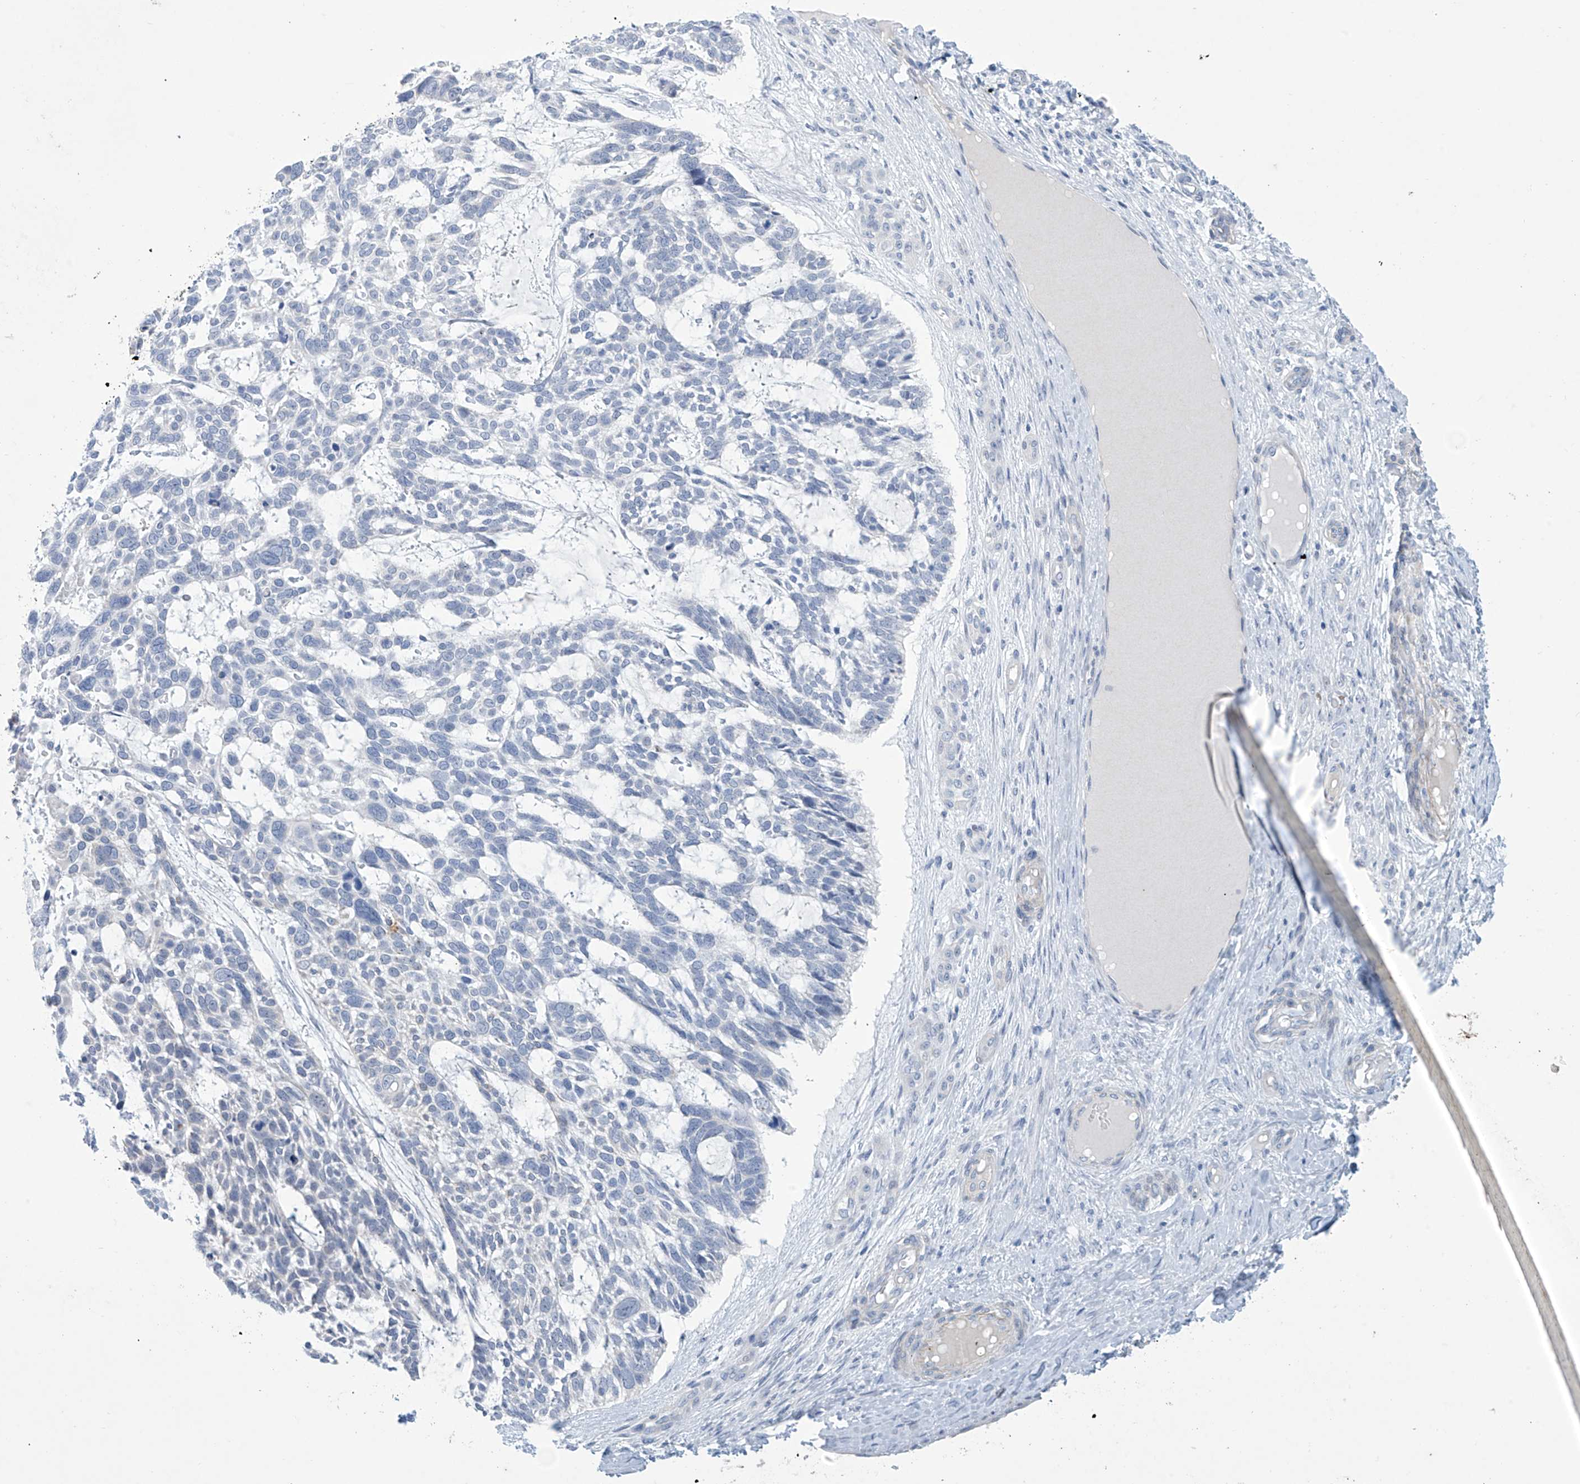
{"staining": {"intensity": "negative", "quantity": "none", "location": "none"}, "tissue": "skin cancer", "cell_type": "Tumor cells", "image_type": "cancer", "snomed": [{"axis": "morphology", "description": "Basal cell carcinoma"}, {"axis": "topography", "description": "Skin"}], "caption": "Tumor cells show no significant protein expression in skin cancer. The staining is performed using DAB (3,3'-diaminobenzidine) brown chromogen with nuclei counter-stained in using hematoxylin.", "gene": "SLC35A5", "patient": {"sex": "male", "age": 88}}